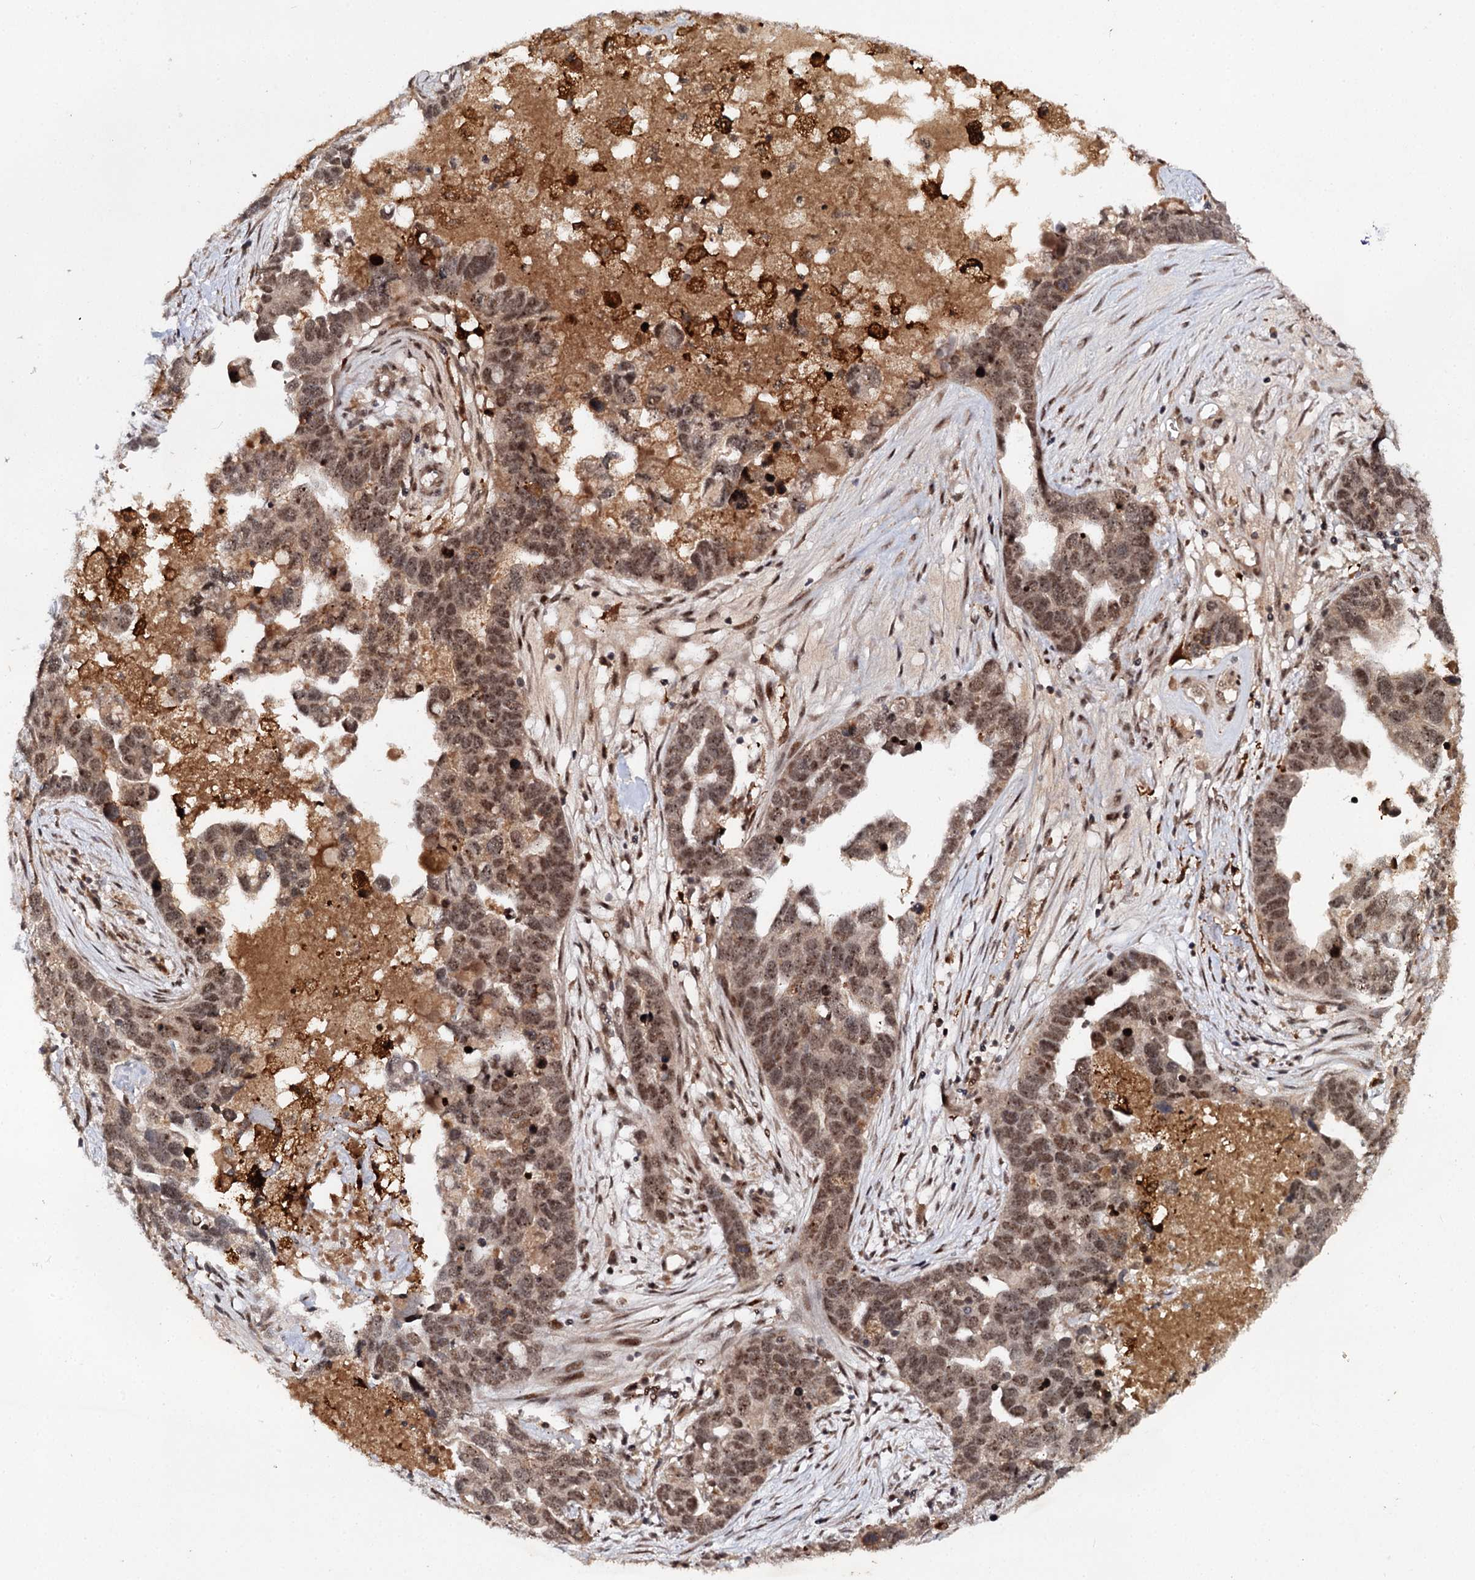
{"staining": {"intensity": "moderate", "quantity": ">75%", "location": "nuclear"}, "tissue": "ovarian cancer", "cell_type": "Tumor cells", "image_type": "cancer", "snomed": [{"axis": "morphology", "description": "Cystadenocarcinoma, serous, NOS"}, {"axis": "topography", "description": "Ovary"}], "caption": "Immunohistochemistry (IHC) photomicrograph of neoplastic tissue: human ovarian cancer stained using IHC shows medium levels of moderate protein expression localized specifically in the nuclear of tumor cells, appearing as a nuclear brown color.", "gene": "BUD13", "patient": {"sex": "female", "age": 54}}